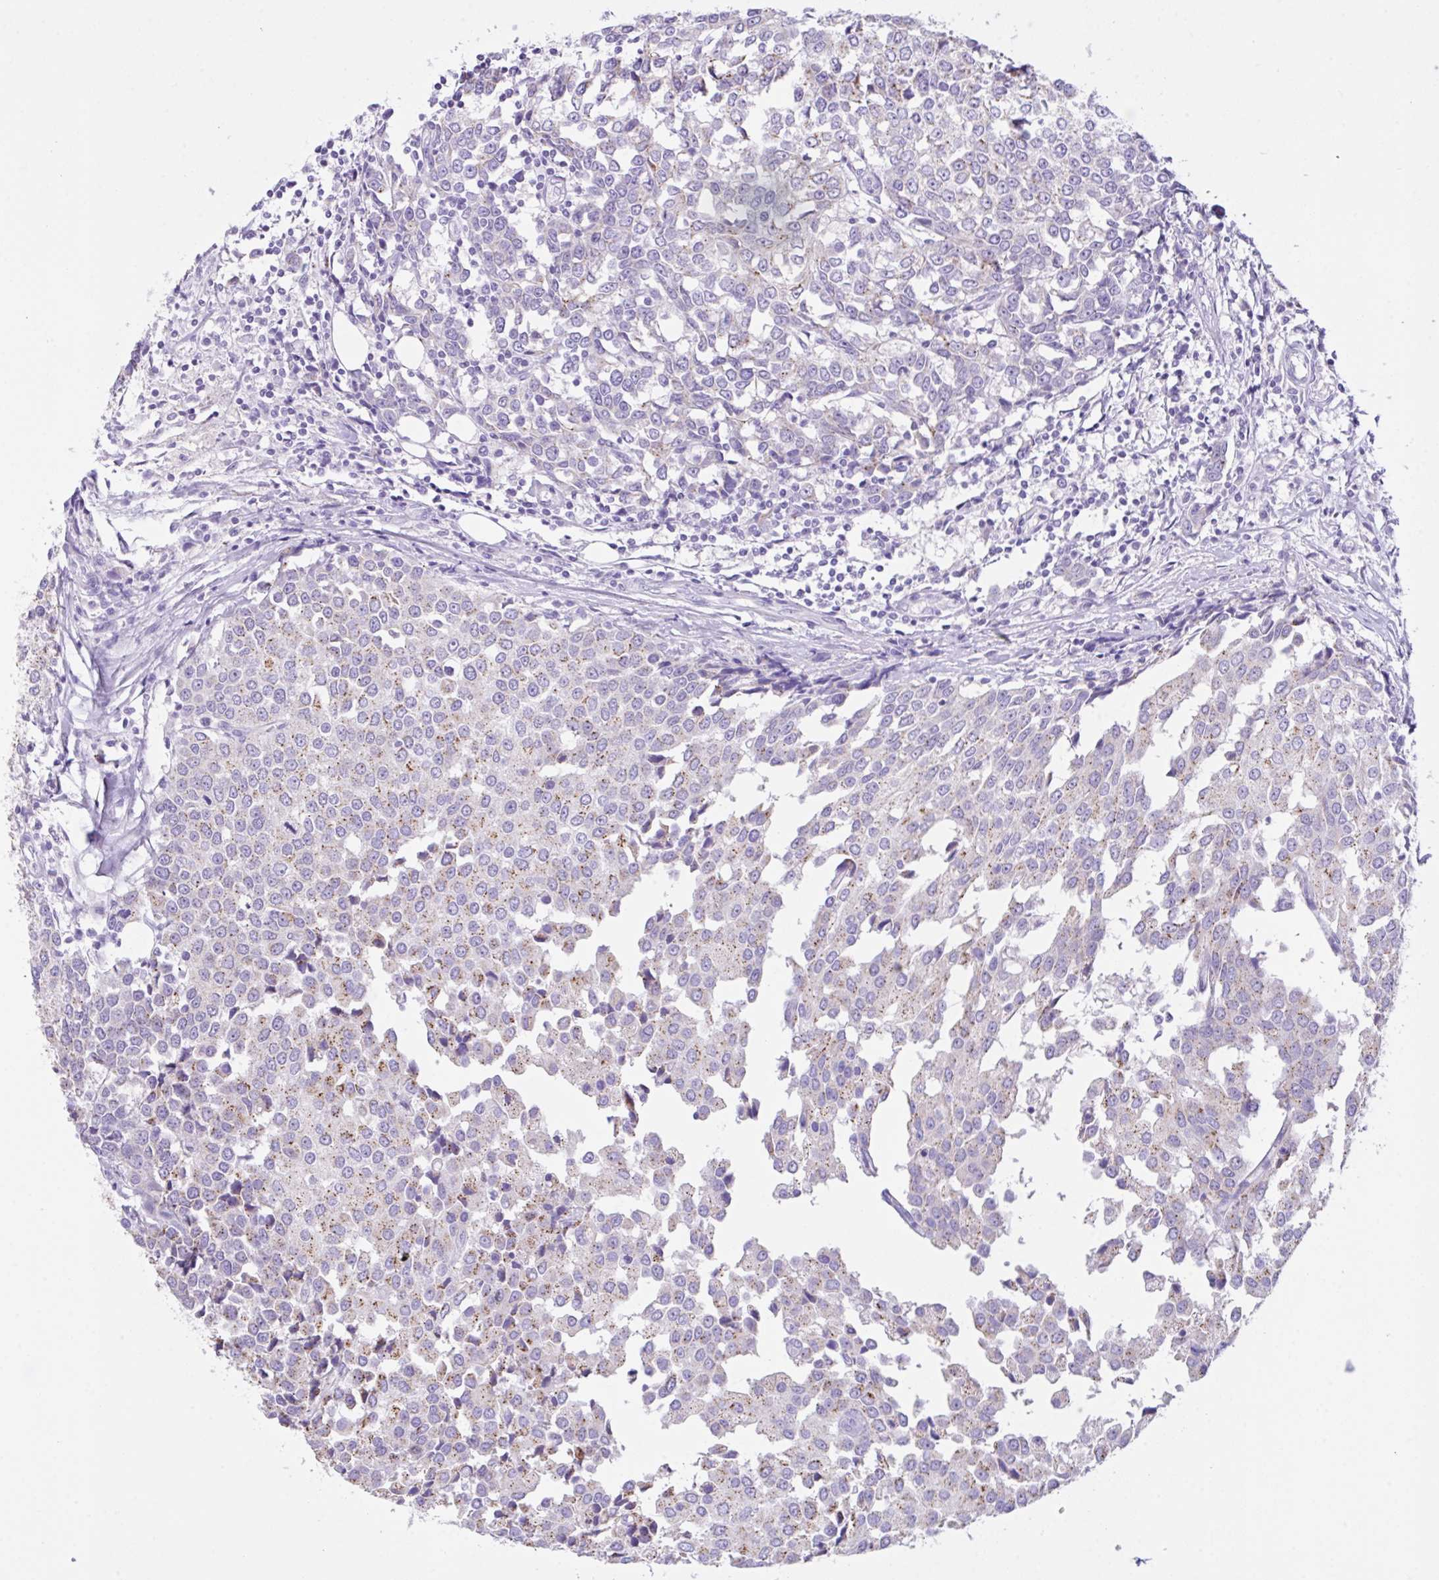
{"staining": {"intensity": "moderate", "quantity": "25%-75%", "location": "cytoplasmic/membranous"}, "tissue": "breast cancer", "cell_type": "Tumor cells", "image_type": "cancer", "snomed": [{"axis": "morphology", "description": "Duct carcinoma"}, {"axis": "topography", "description": "Breast"}], "caption": "Breast cancer stained for a protein (brown) exhibits moderate cytoplasmic/membranous positive positivity in about 25%-75% of tumor cells.", "gene": "CST11", "patient": {"sex": "female", "age": 80}}